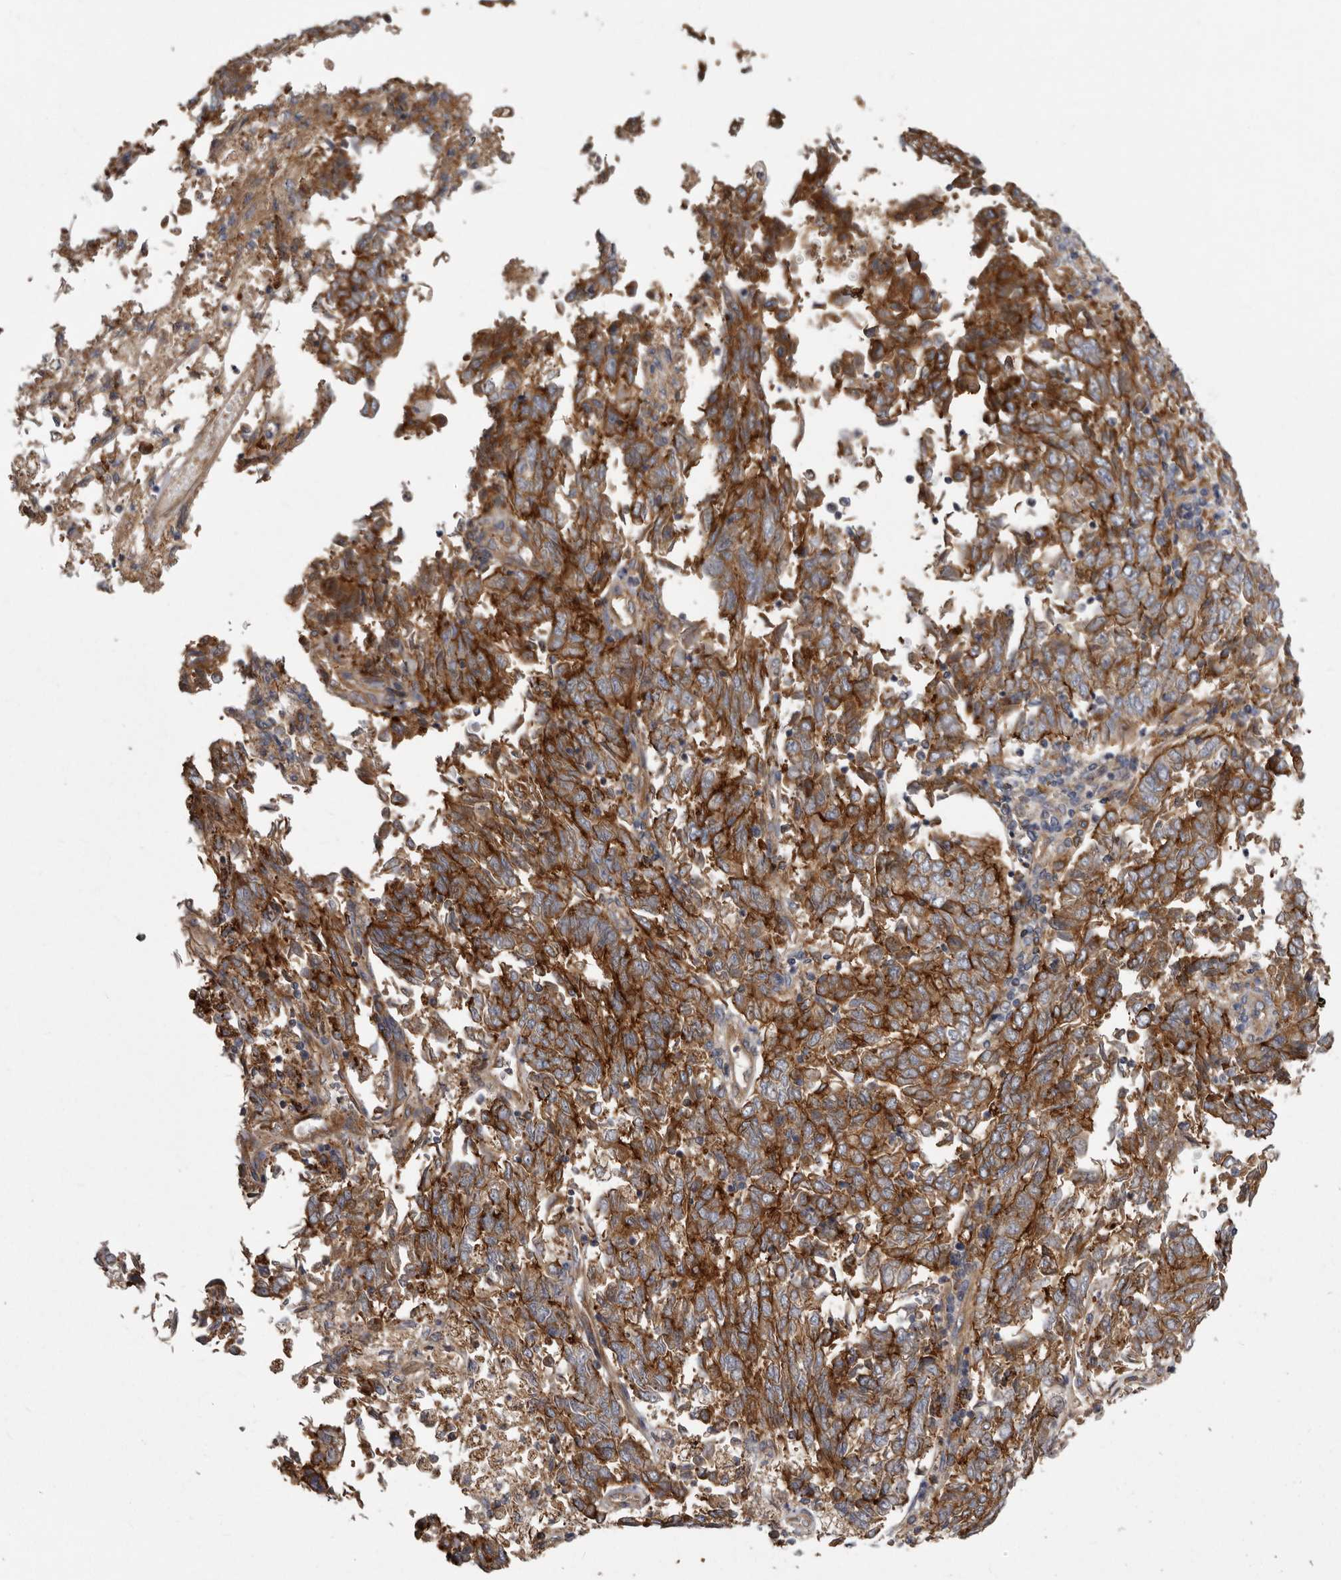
{"staining": {"intensity": "strong", "quantity": ">75%", "location": "cytoplasmic/membranous"}, "tissue": "endometrial cancer", "cell_type": "Tumor cells", "image_type": "cancer", "snomed": [{"axis": "morphology", "description": "Adenocarcinoma, NOS"}, {"axis": "topography", "description": "Endometrium"}], "caption": "Adenocarcinoma (endometrial) was stained to show a protein in brown. There is high levels of strong cytoplasmic/membranous expression in approximately >75% of tumor cells.", "gene": "ENAH", "patient": {"sex": "female", "age": 80}}